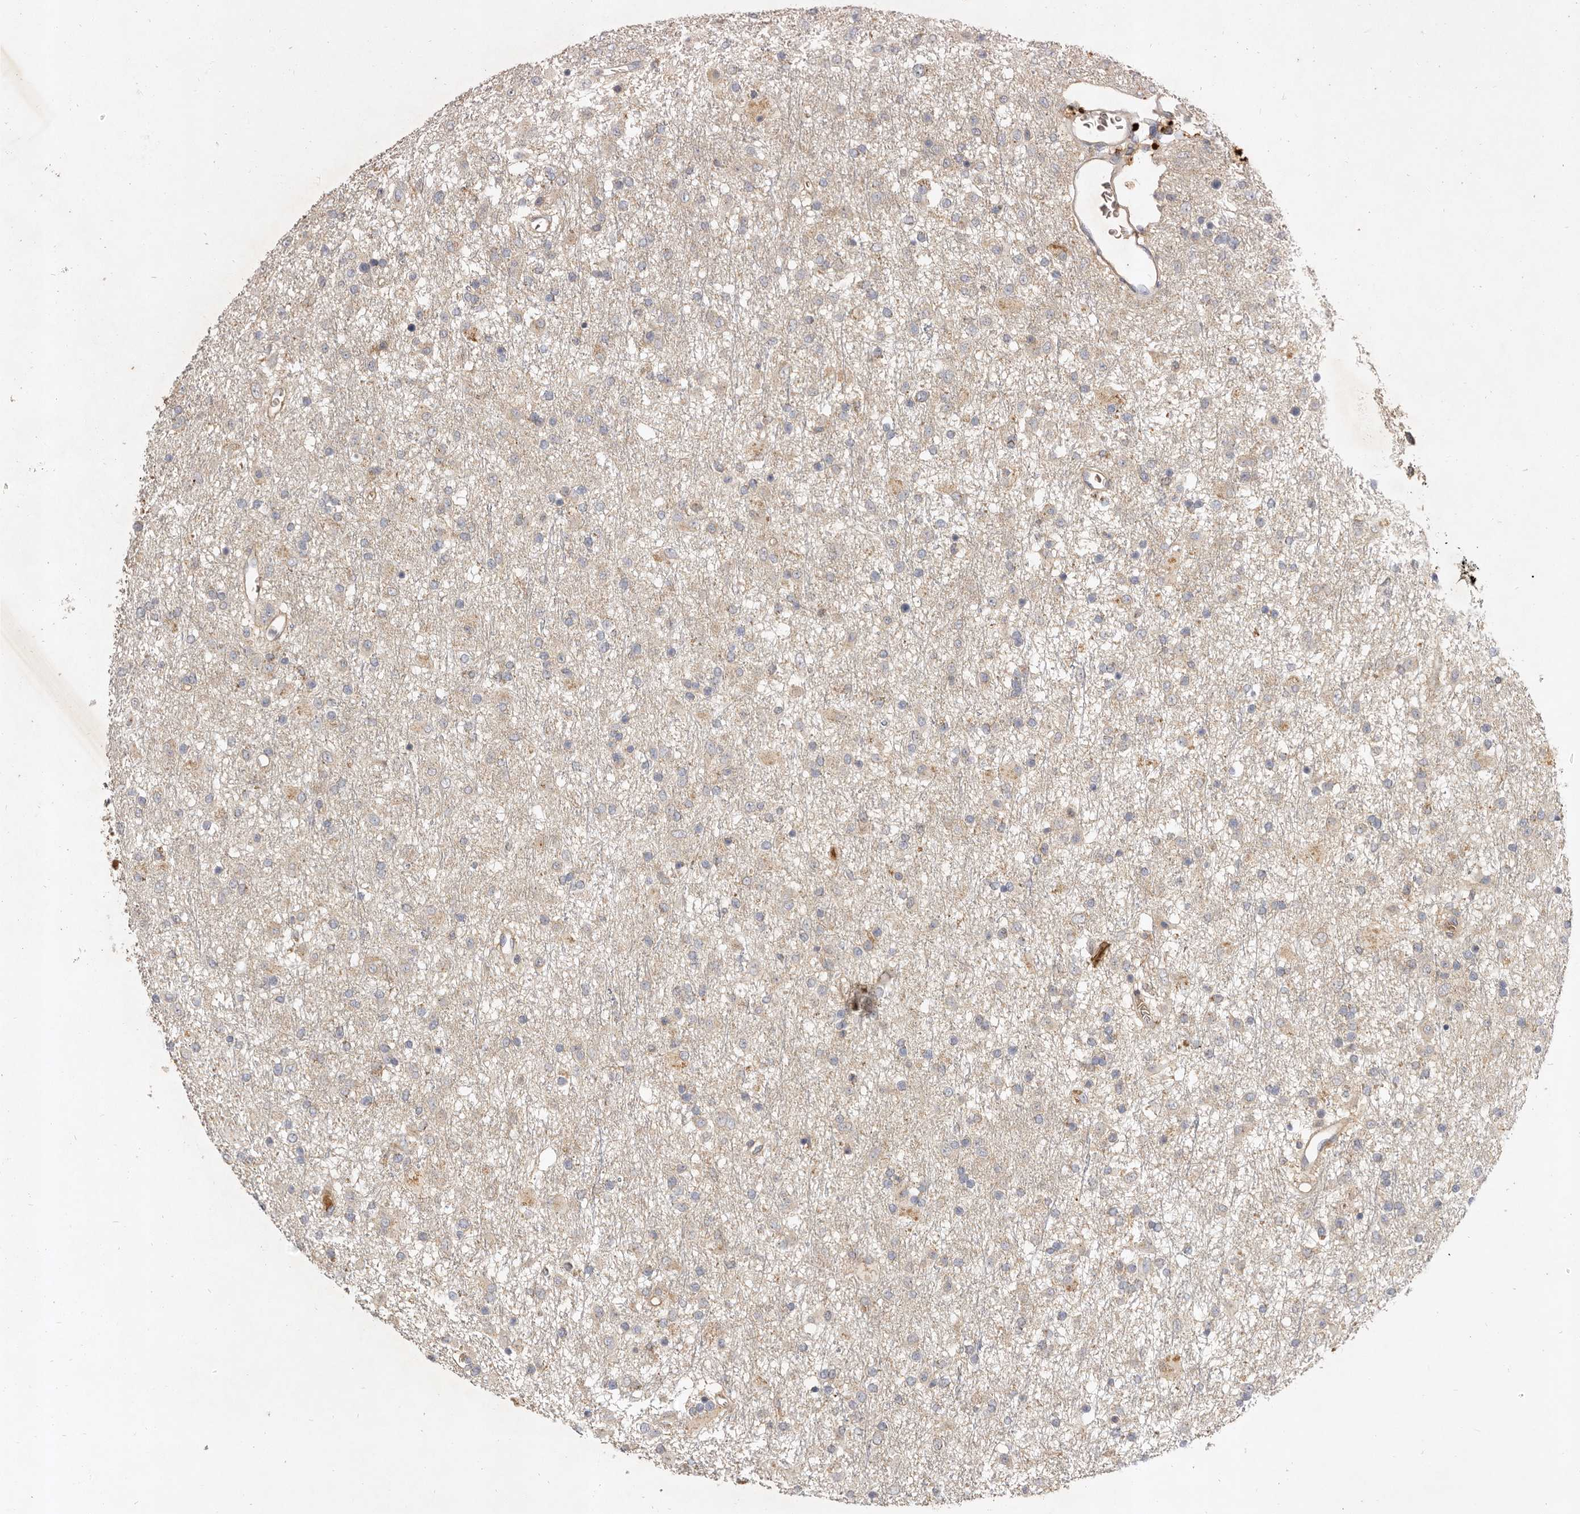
{"staining": {"intensity": "negative", "quantity": "none", "location": "none"}, "tissue": "glioma", "cell_type": "Tumor cells", "image_type": "cancer", "snomed": [{"axis": "morphology", "description": "Glioma, malignant, Low grade"}, {"axis": "topography", "description": "Brain"}], "caption": "A micrograph of low-grade glioma (malignant) stained for a protein demonstrates no brown staining in tumor cells.", "gene": "ADAMTS9", "patient": {"sex": "male", "age": 65}}